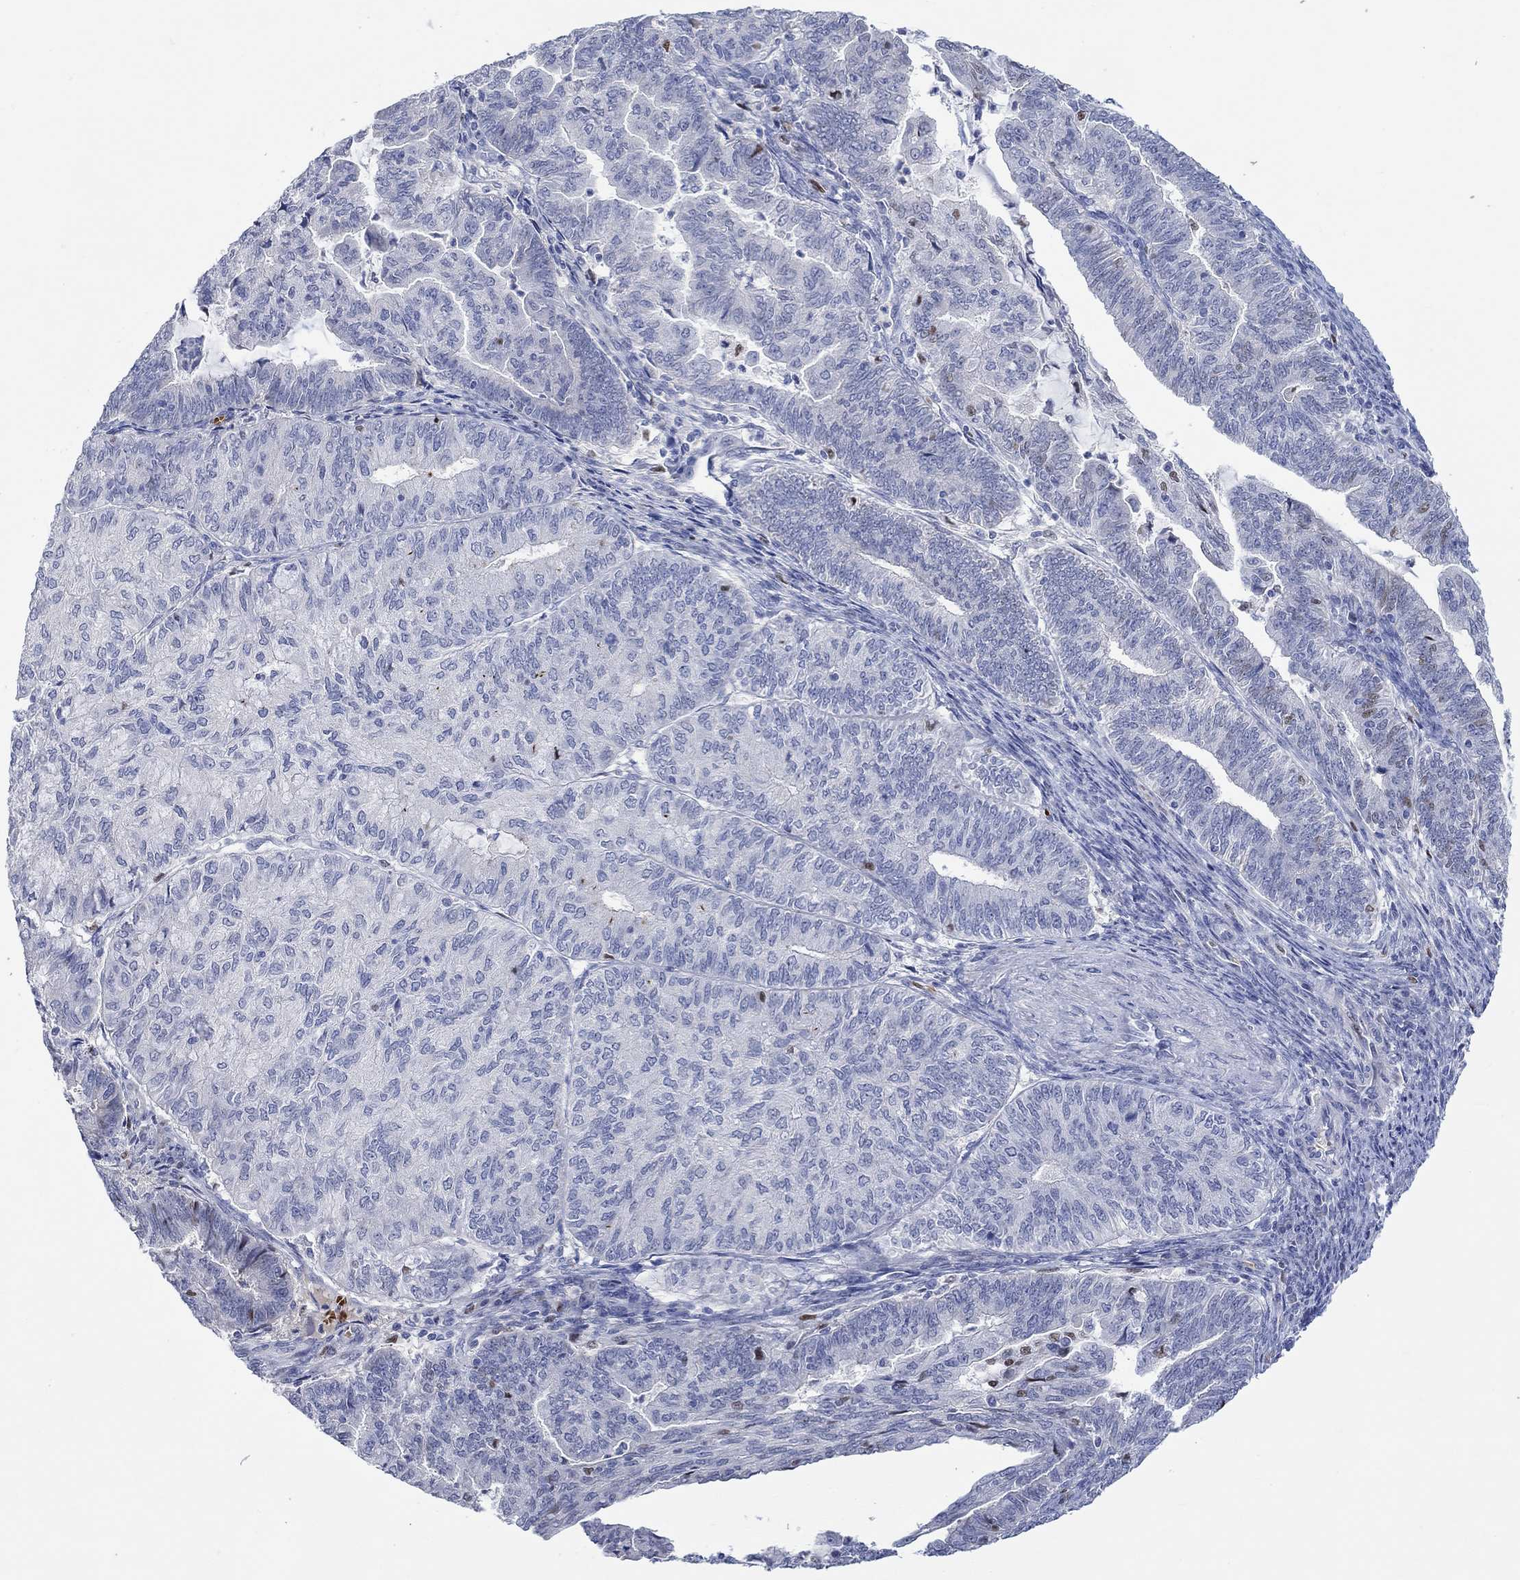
{"staining": {"intensity": "weak", "quantity": "<25%", "location": "nuclear"}, "tissue": "endometrial cancer", "cell_type": "Tumor cells", "image_type": "cancer", "snomed": [{"axis": "morphology", "description": "Adenocarcinoma, NOS"}, {"axis": "topography", "description": "Endometrium"}], "caption": "The IHC histopathology image has no significant expression in tumor cells of endometrial cancer tissue. (DAB immunohistochemistry (IHC), high magnification).", "gene": "DLK1", "patient": {"sex": "female", "age": 82}}